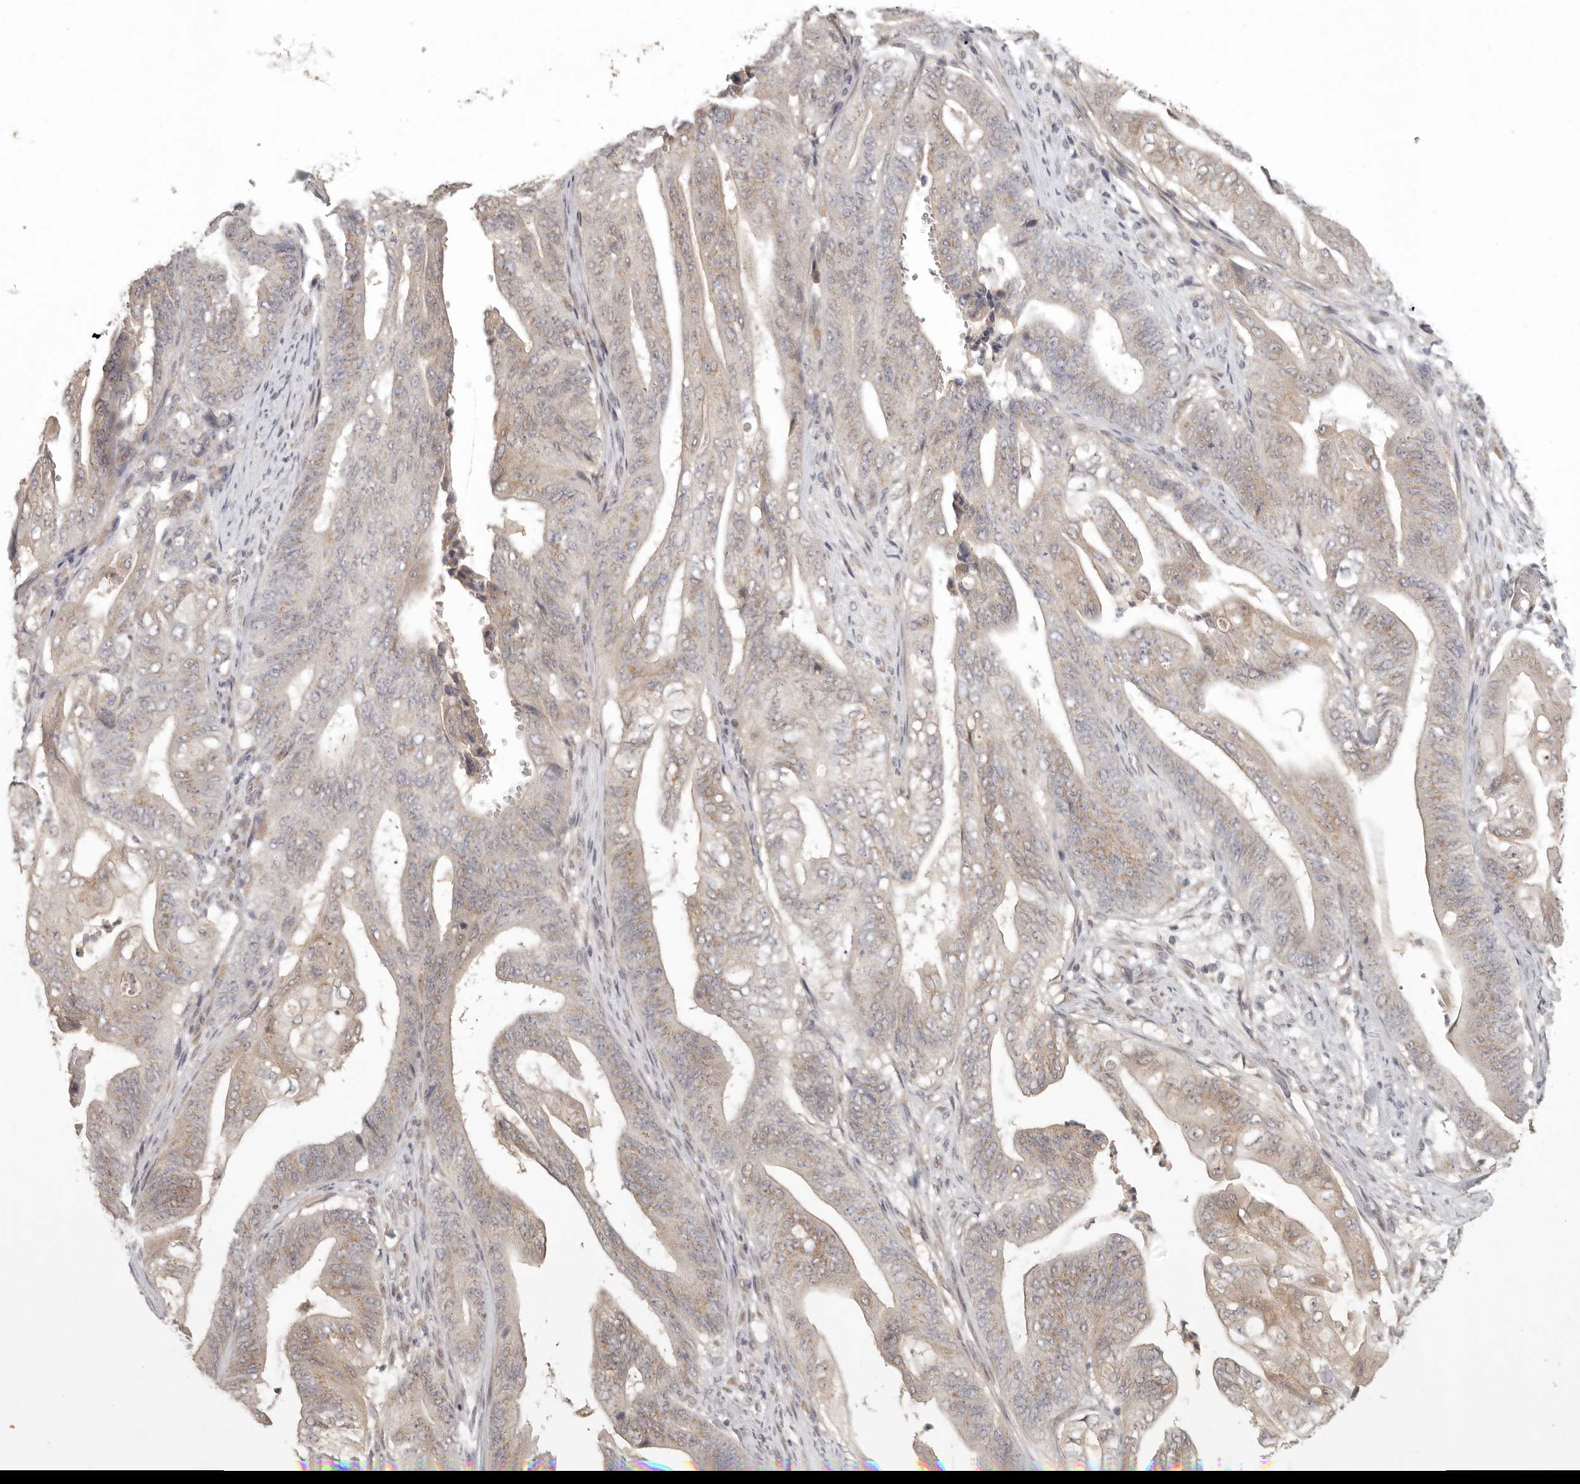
{"staining": {"intensity": "weak", "quantity": ">75%", "location": "cytoplasmic/membranous"}, "tissue": "stomach cancer", "cell_type": "Tumor cells", "image_type": "cancer", "snomed": [{"axis": "morphology", "description": "Adenocarcinoma, NOS"}, {"axis": "topography", "description": "Stomach"}], "caption": "Tumor cells reveal low levels of weak cytoplasmic/membranous expression in about >75% of cells in stomach adenocarcinoma. (Brightfield microscopy of DAB IHC at high magnification).", "gene": "LRRC75A", "patient": {"sex": "female", "age": 73}}